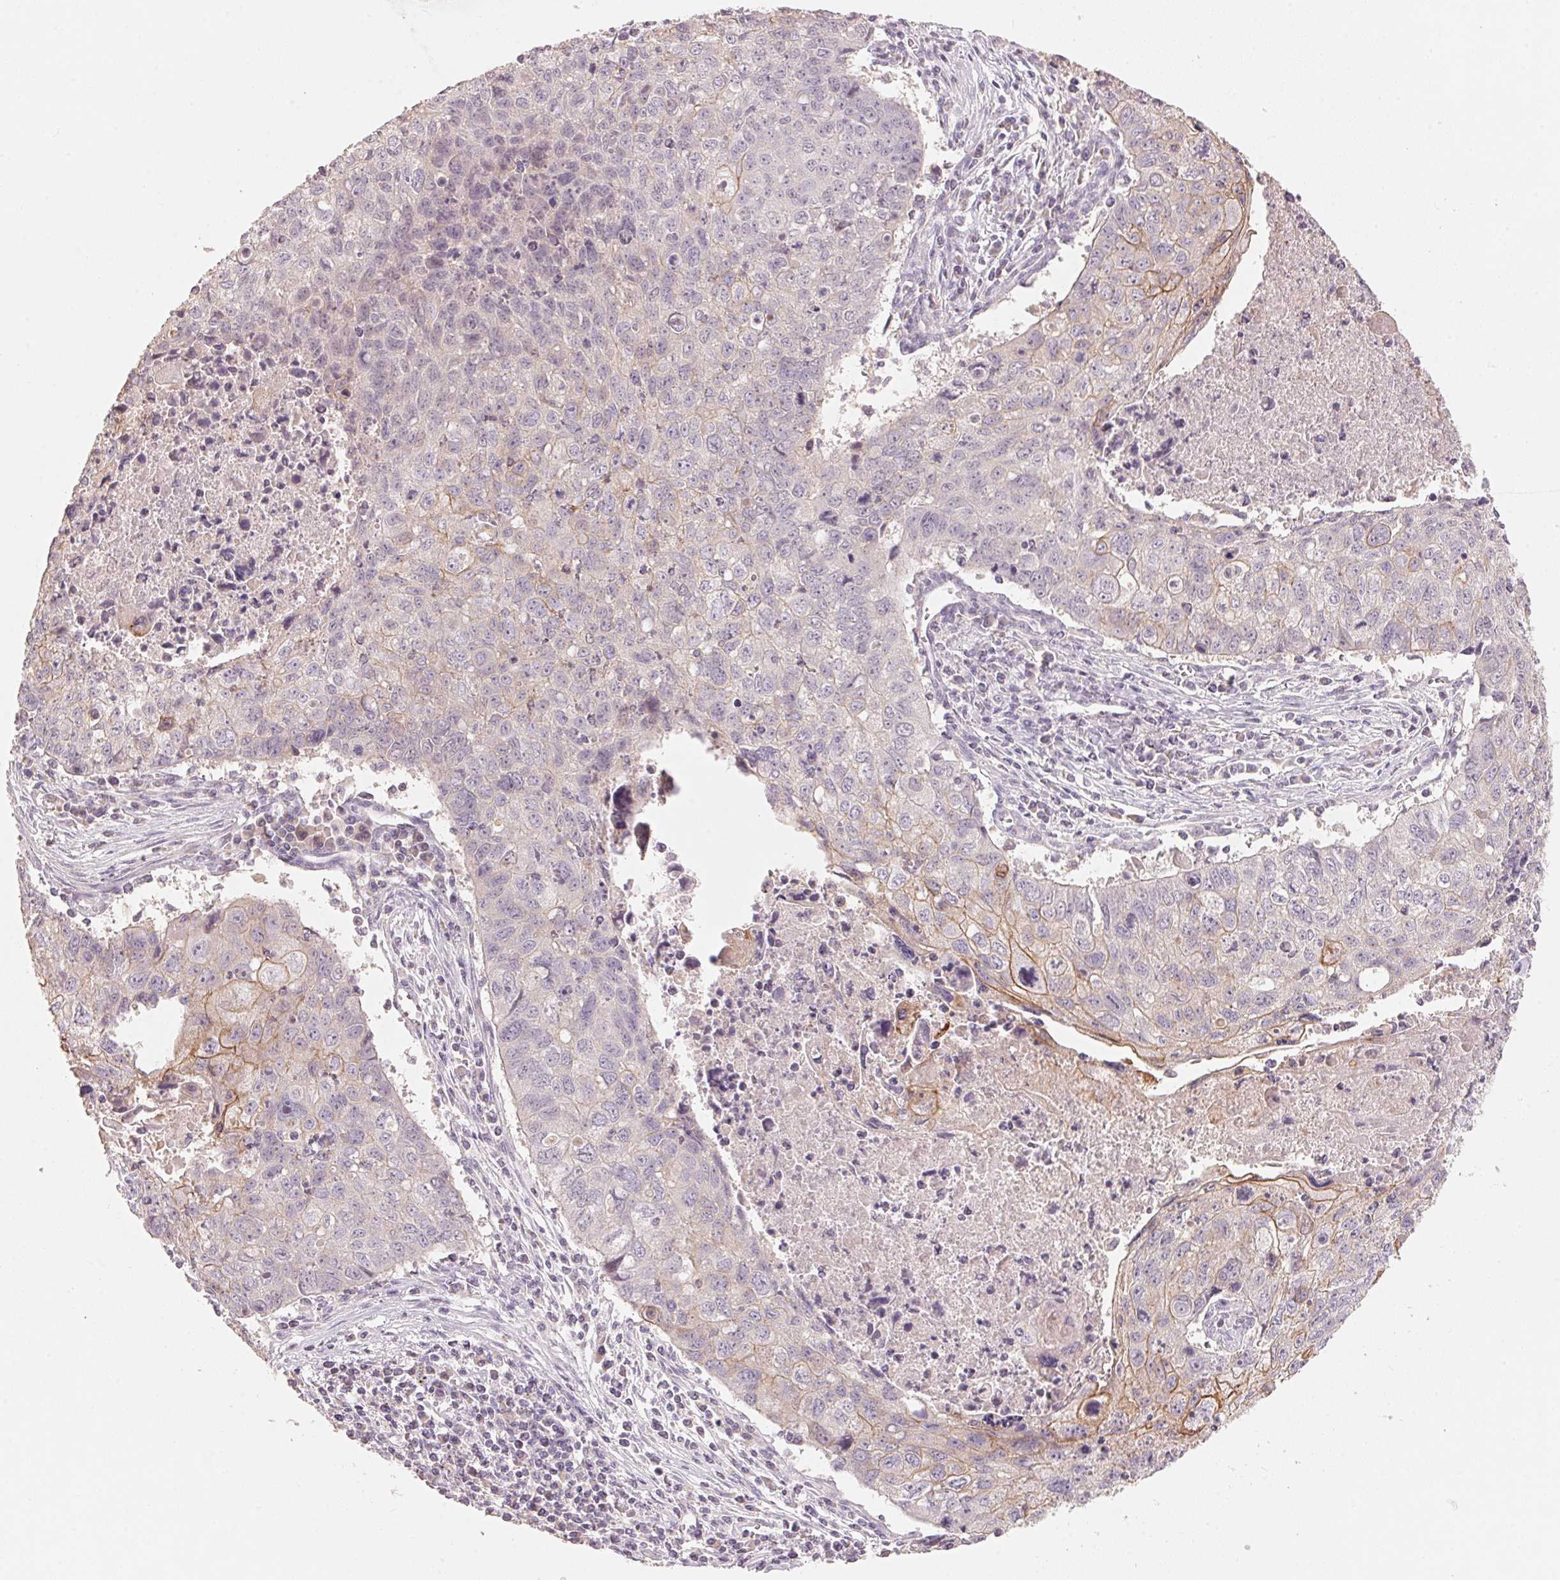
{"staining": {"intensity": "weak", "quantity": "<25%", "location": "cytoplasmic/membranous"}, "tissue": "lung cancer", "cell_type": "Tumor cells", "image_type": "cancer", "snomed": [{"axis": "morphology", "description": "Normal morphology"}, {"axis": "morphology", "description": "Aneuploidy"}, {"axis": "morphology", "description": "Squamous cell carcinoma, NOS"}, {"axis": "topography", "description": "Lymph node"}, {"axis": "topography", "description": "Lung"}], "caption": "This is a micrograph of immunohistochemistry (IHC) staining of lung squamous cell carcinoma, which shows no positivity in tumor cells.", "gene": "TP53AIP1", "patient": {"sex": "female", "age": 76}}